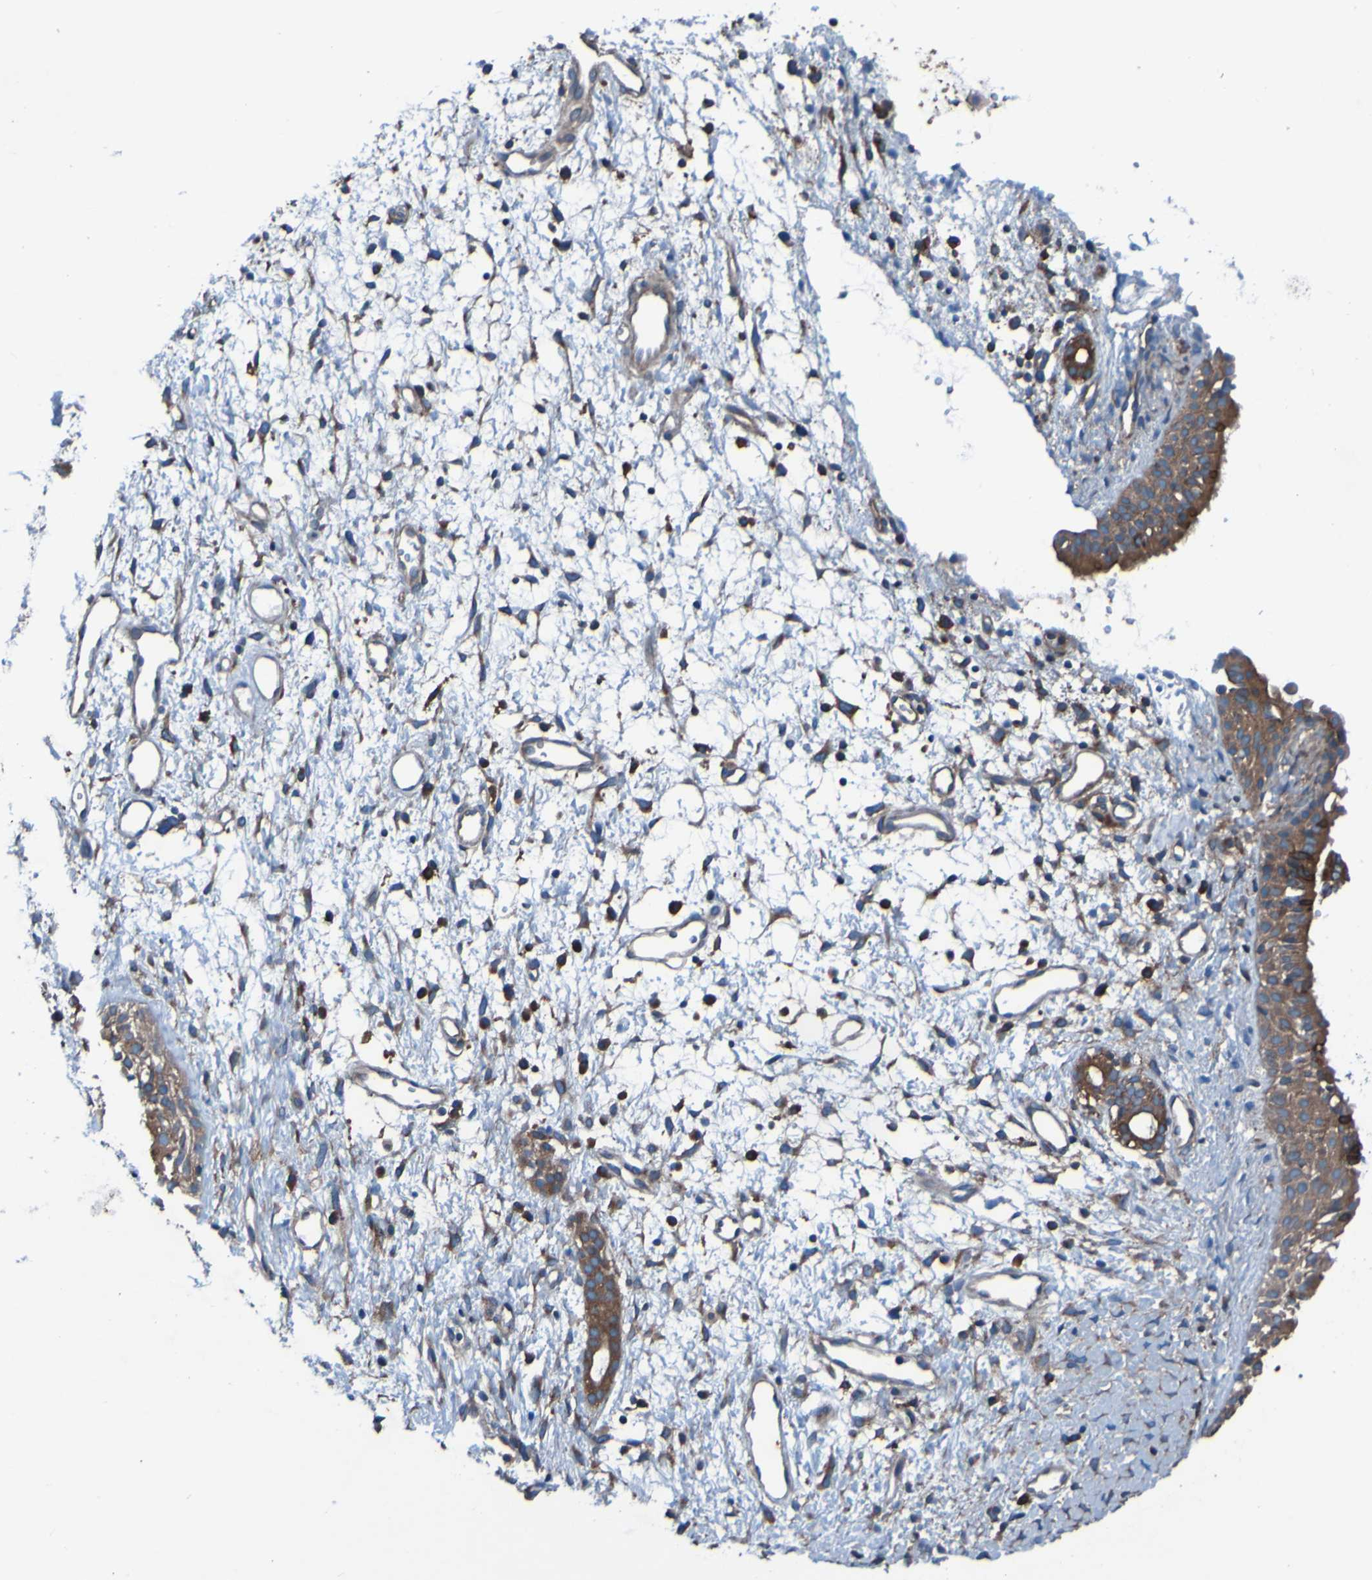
{"staining": {"intensity": "moderate", "quantity": ">75%", "location": "cytoplasmic/membranous"}, "tissue": "nasopharynx", "cell_type": "Respiratory epithelial cells", "image_type": "normal", "snomed": [{"axis": "morphology", "description": "Normal tissue, NOS"}, {"axis": "topography", "description": "Nasopharynx"}], "caption": "A brown stain labels moderate cytoplasmic/membranous staining of a protein in respiratory epithelial cells of normal nasopharynx.", "gene": "RAB5B", "patient": {"sex": "male", "age": 22}}